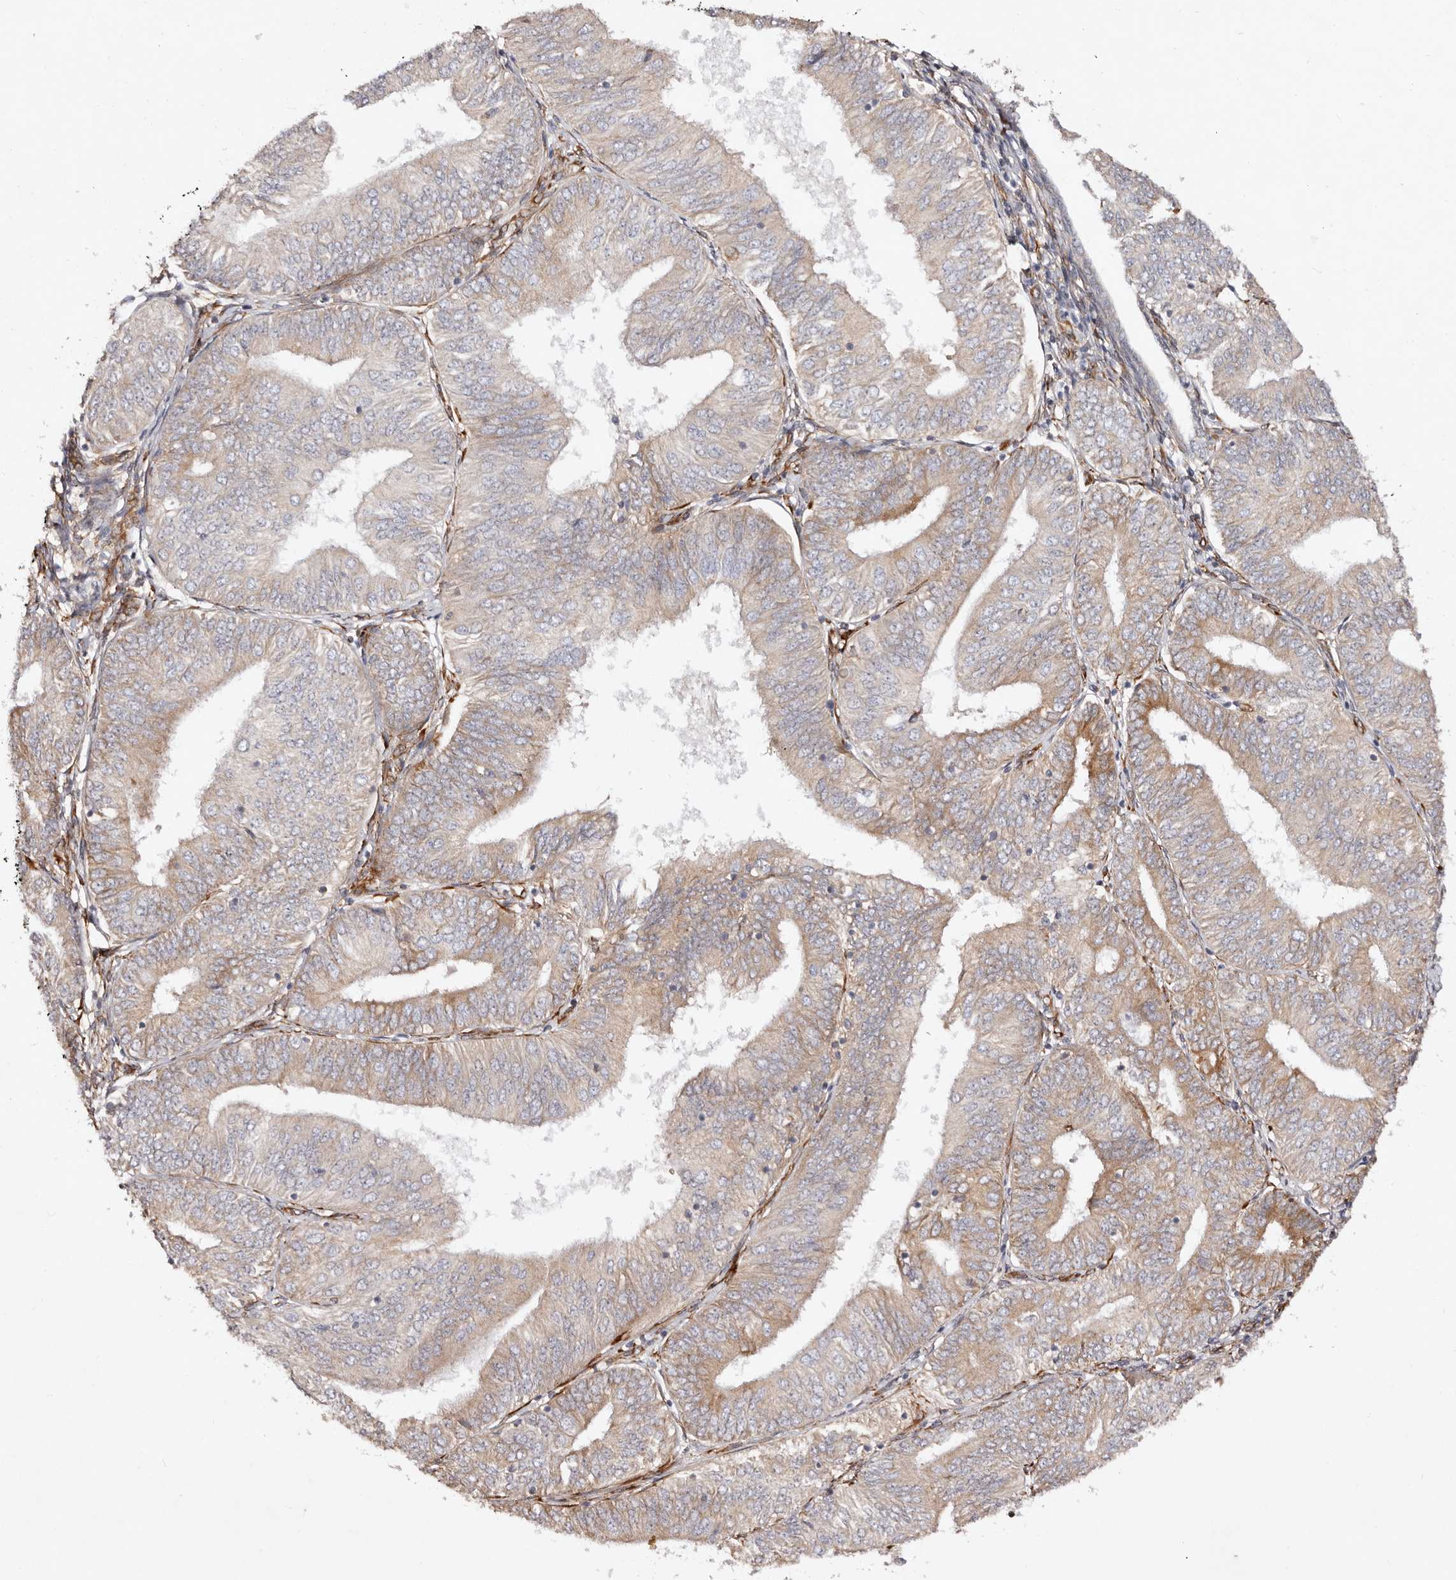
{"staining": {"intensity": "moderate", "quantity": "25%-75%", "location": "cytoplasmic/membranous"}, "tissue": "endometrial cancer", "cell_type": "Tumor cells", "image_type": "cancer", "snomed": [{"axis": "morphology", "description": "Adenocarcinoma, NOS"}, {"axis": "topography", "description": "Endometrium"}], "caption": "Protein staining exhibits moderate cytoplasmic/membranous staining in approximately 25%-75% of tumor cells in adenocarcinoma (endometrial).", "gene": "SERPINH1", "patient": {"sex": "female", "age": 58}}